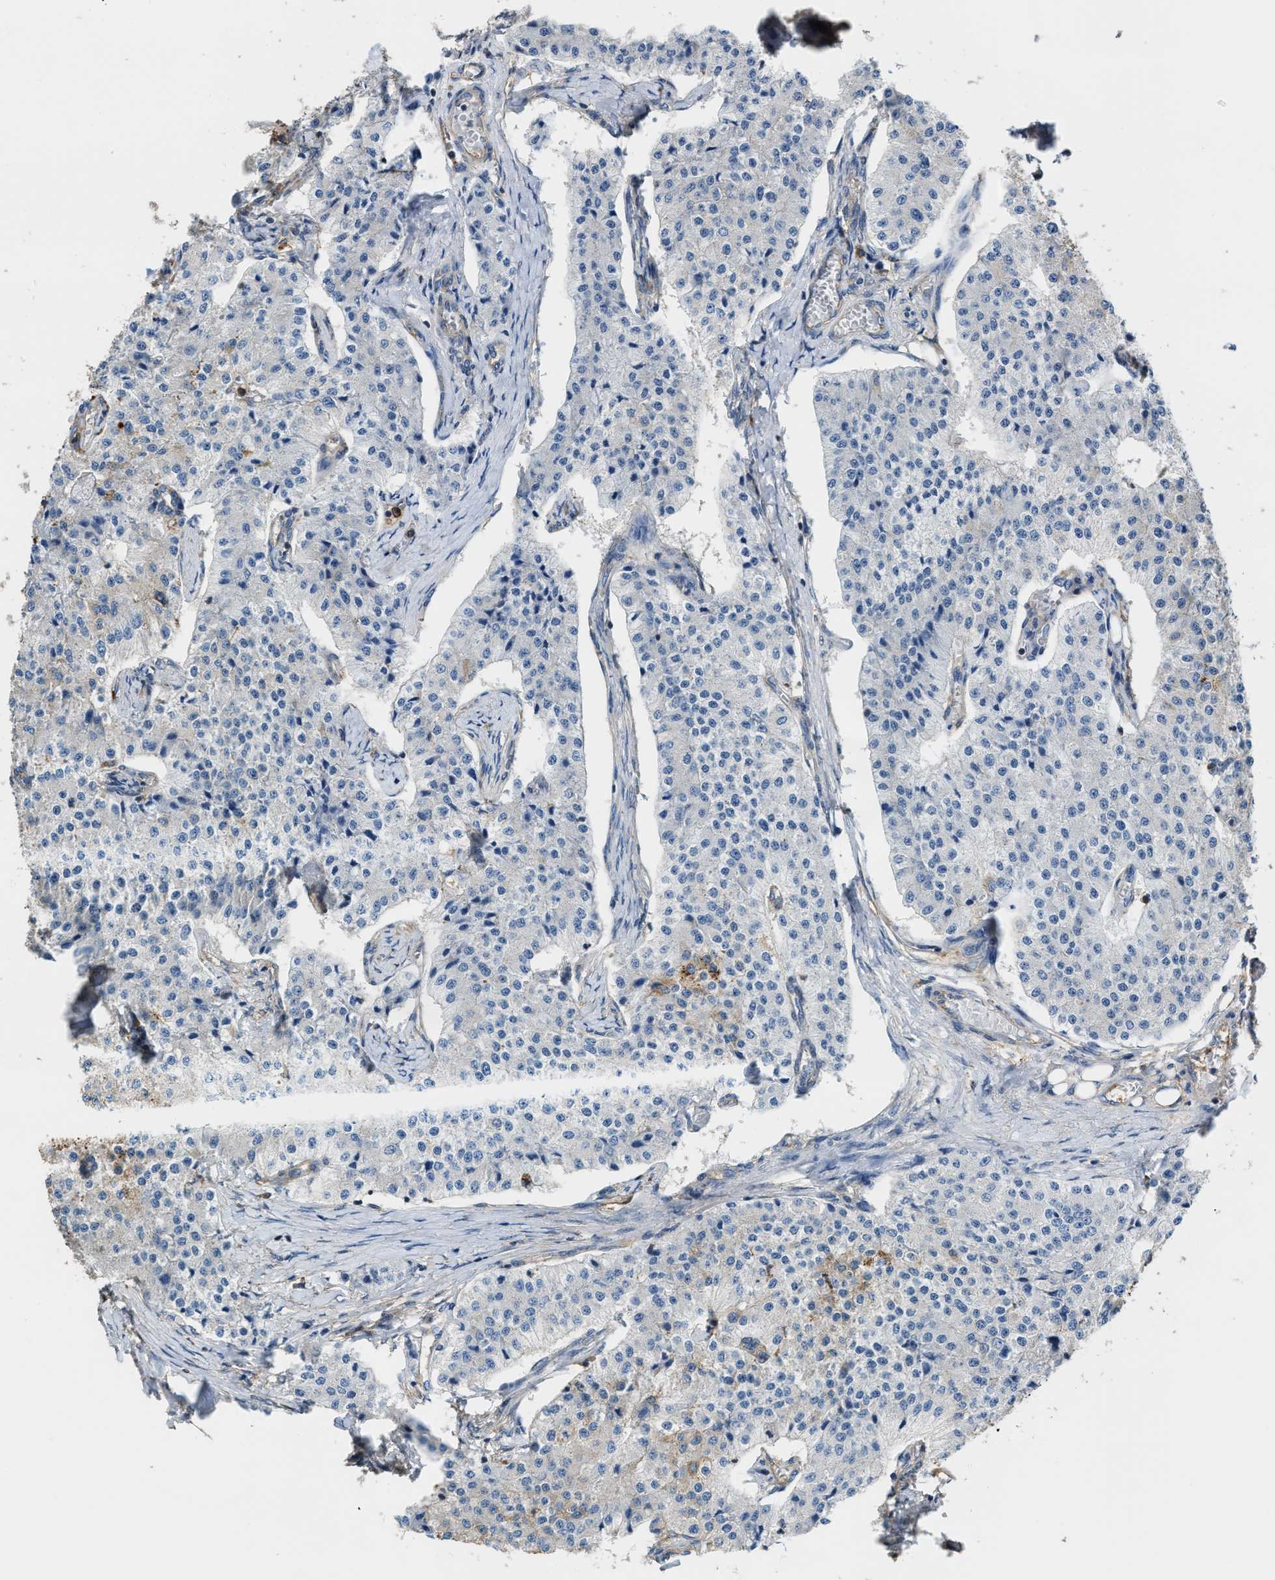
{"staining": {"intensity": "negative", "quantity": "none", "location": "none"}, "tissue": "carcinoid", "cell_type": "Tumor cells", "image_type": "cancer", "snomed": [{"axis": "morphology", "description": "Carcinoid, malignant, NOS"}, {"axis": "topography", "description": "Colon"}], "caption": "Immunohistochemistry micrograph of neoplastic tissue: human carcinoid stained with DAB shows no significant protein staining in tumor cells. The staining is performed using DAB brown chromogen with nuclei counter-stained in using hematoxylin.", "gene": "ATIC", "patient": {"sex": "female", "age": 52}}